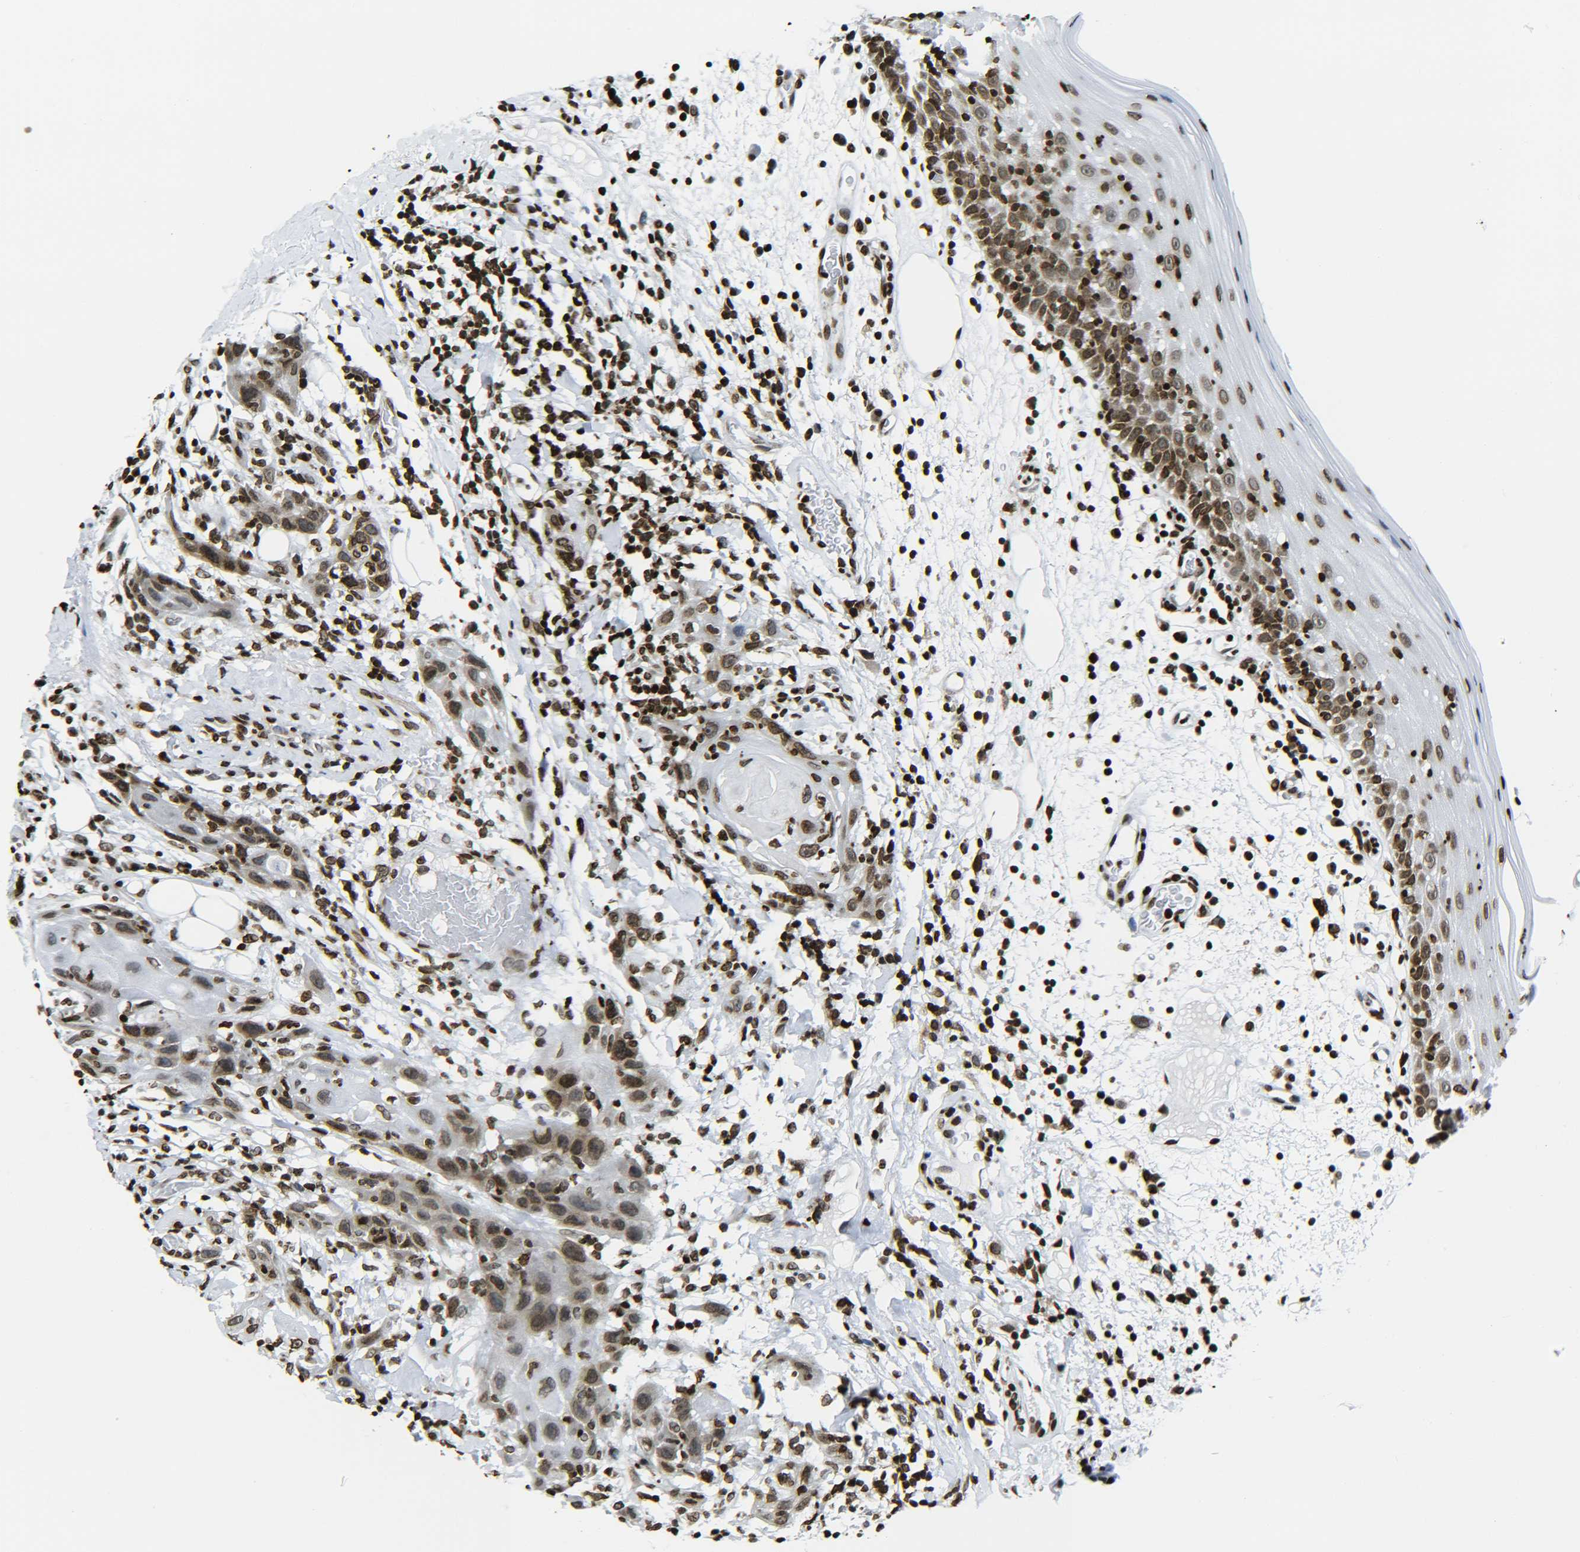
{"staining": {"intensity": "moderate", "quantity": ">75%", "location": "nuclear"}, "tissue": "oral mucosa", "cell_type": "Squamous epithelial cells", "image_type": "normal", "snomed": [{"axis": "morphology", "description": "Normal tissue, NOS"}, {"axis": "morphology", "description": "Squamous cell carcinoma, NOS"}, {"axis": "topography", "description": "Skeletal muscle"}, {"axis": "topography", "description": "Oral tissue"}], "caption": "Immunohistochemical staining of normal oral mucosa reveals moderate nuclear protein staining in approximately >75% of squamous epithelial cells.", "gene": "H2AX", "patient": {"sex": "male", "age": 71}}